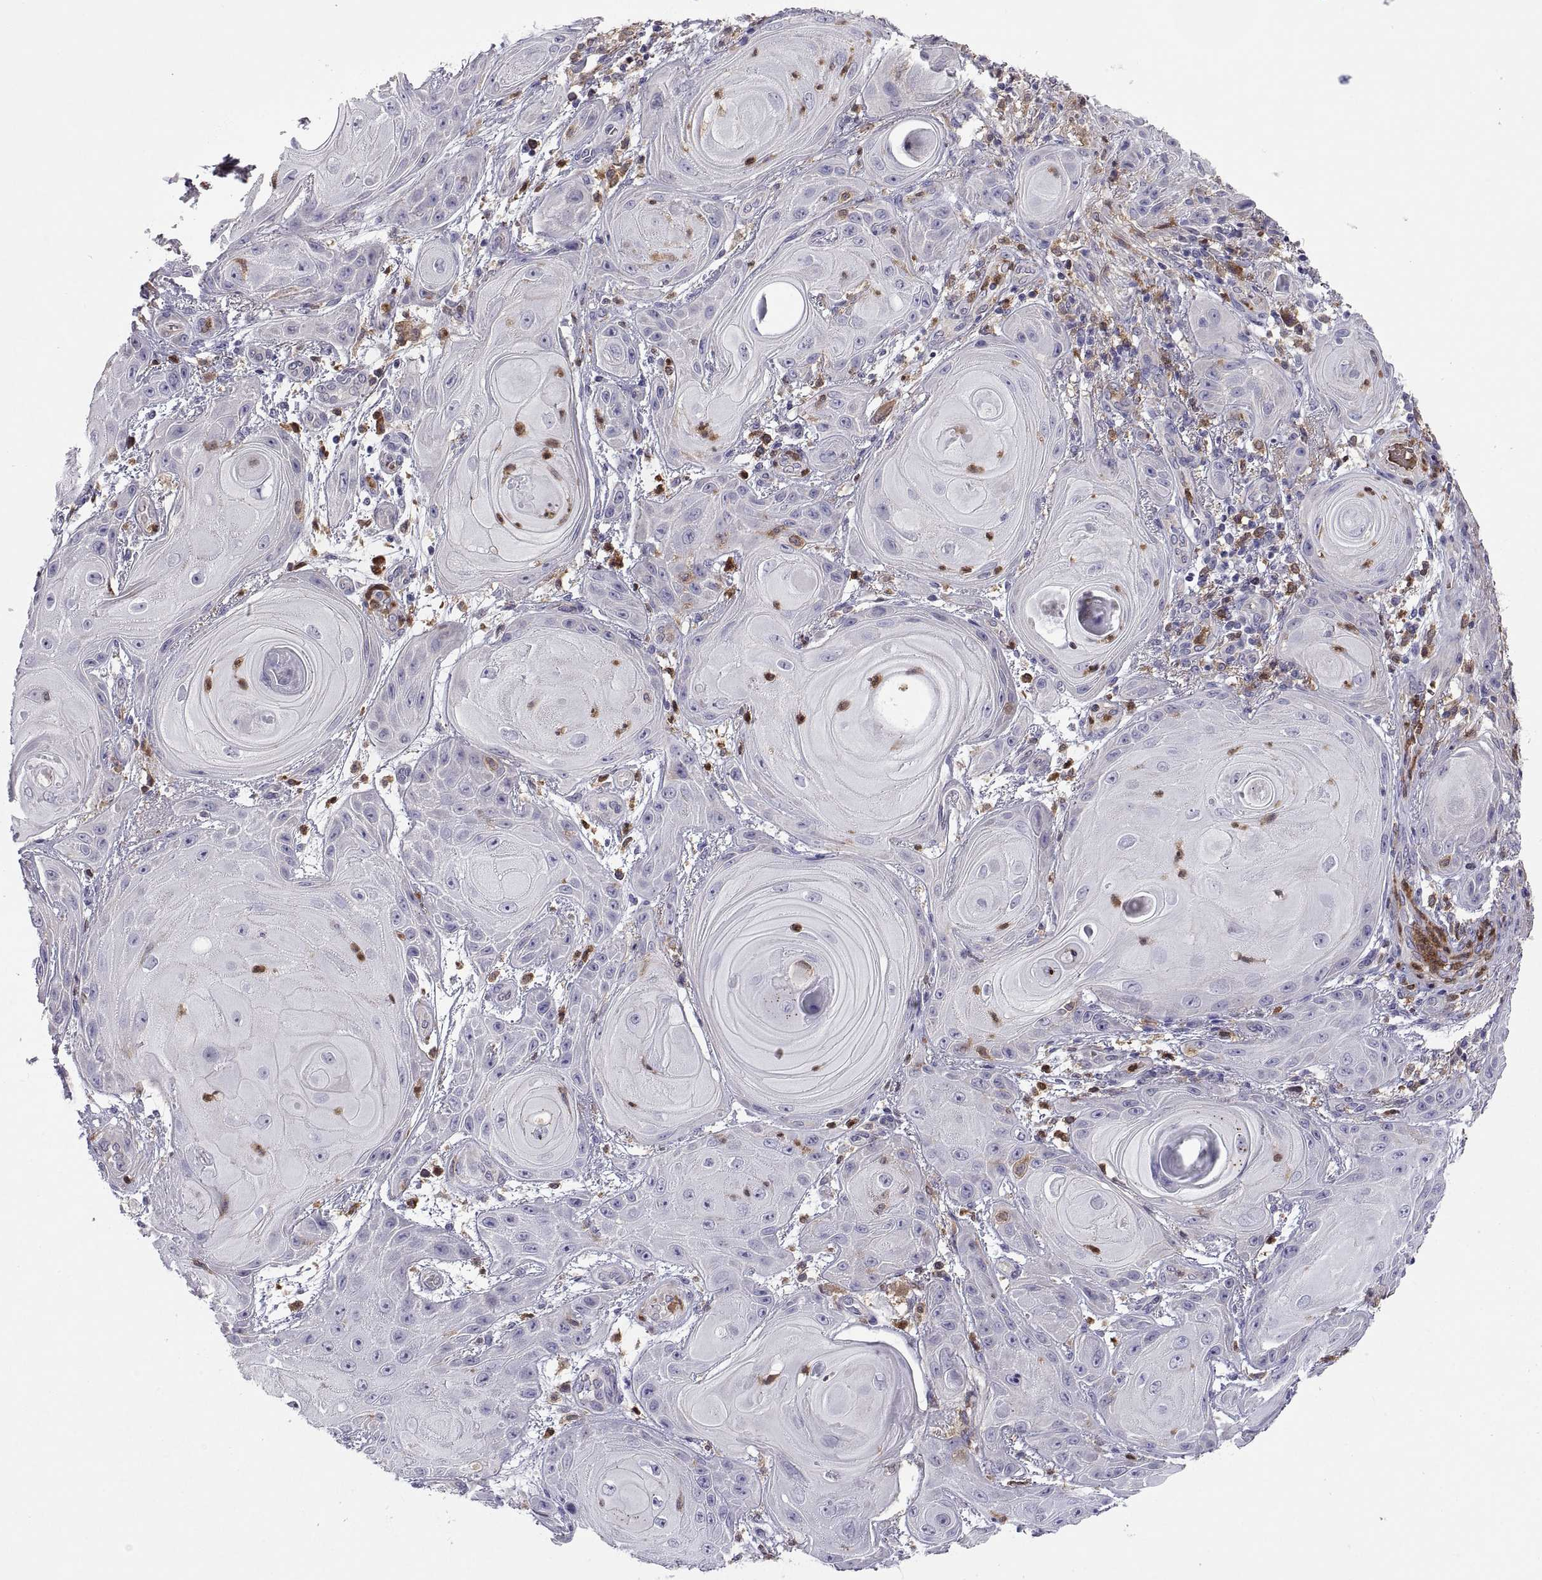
{"staining": {"intensity": "negative", "quantity": "none", "location": "none"}, "tissue": "skin cancer", "cell_type": "Tumor cells", "image_type": "cancer", "snomed": [{"axis": "morphology", "description": "Squamous cell carcinoma, NOS"}, {"axis": "topography", "description": "Skin"}], "caption": "This is an immunohistochemistry photomicrograph of skin cancer. There is no staining in tumor cells.", "gene": "DOK3", "patient": {"sex": "male", "age": 62}}